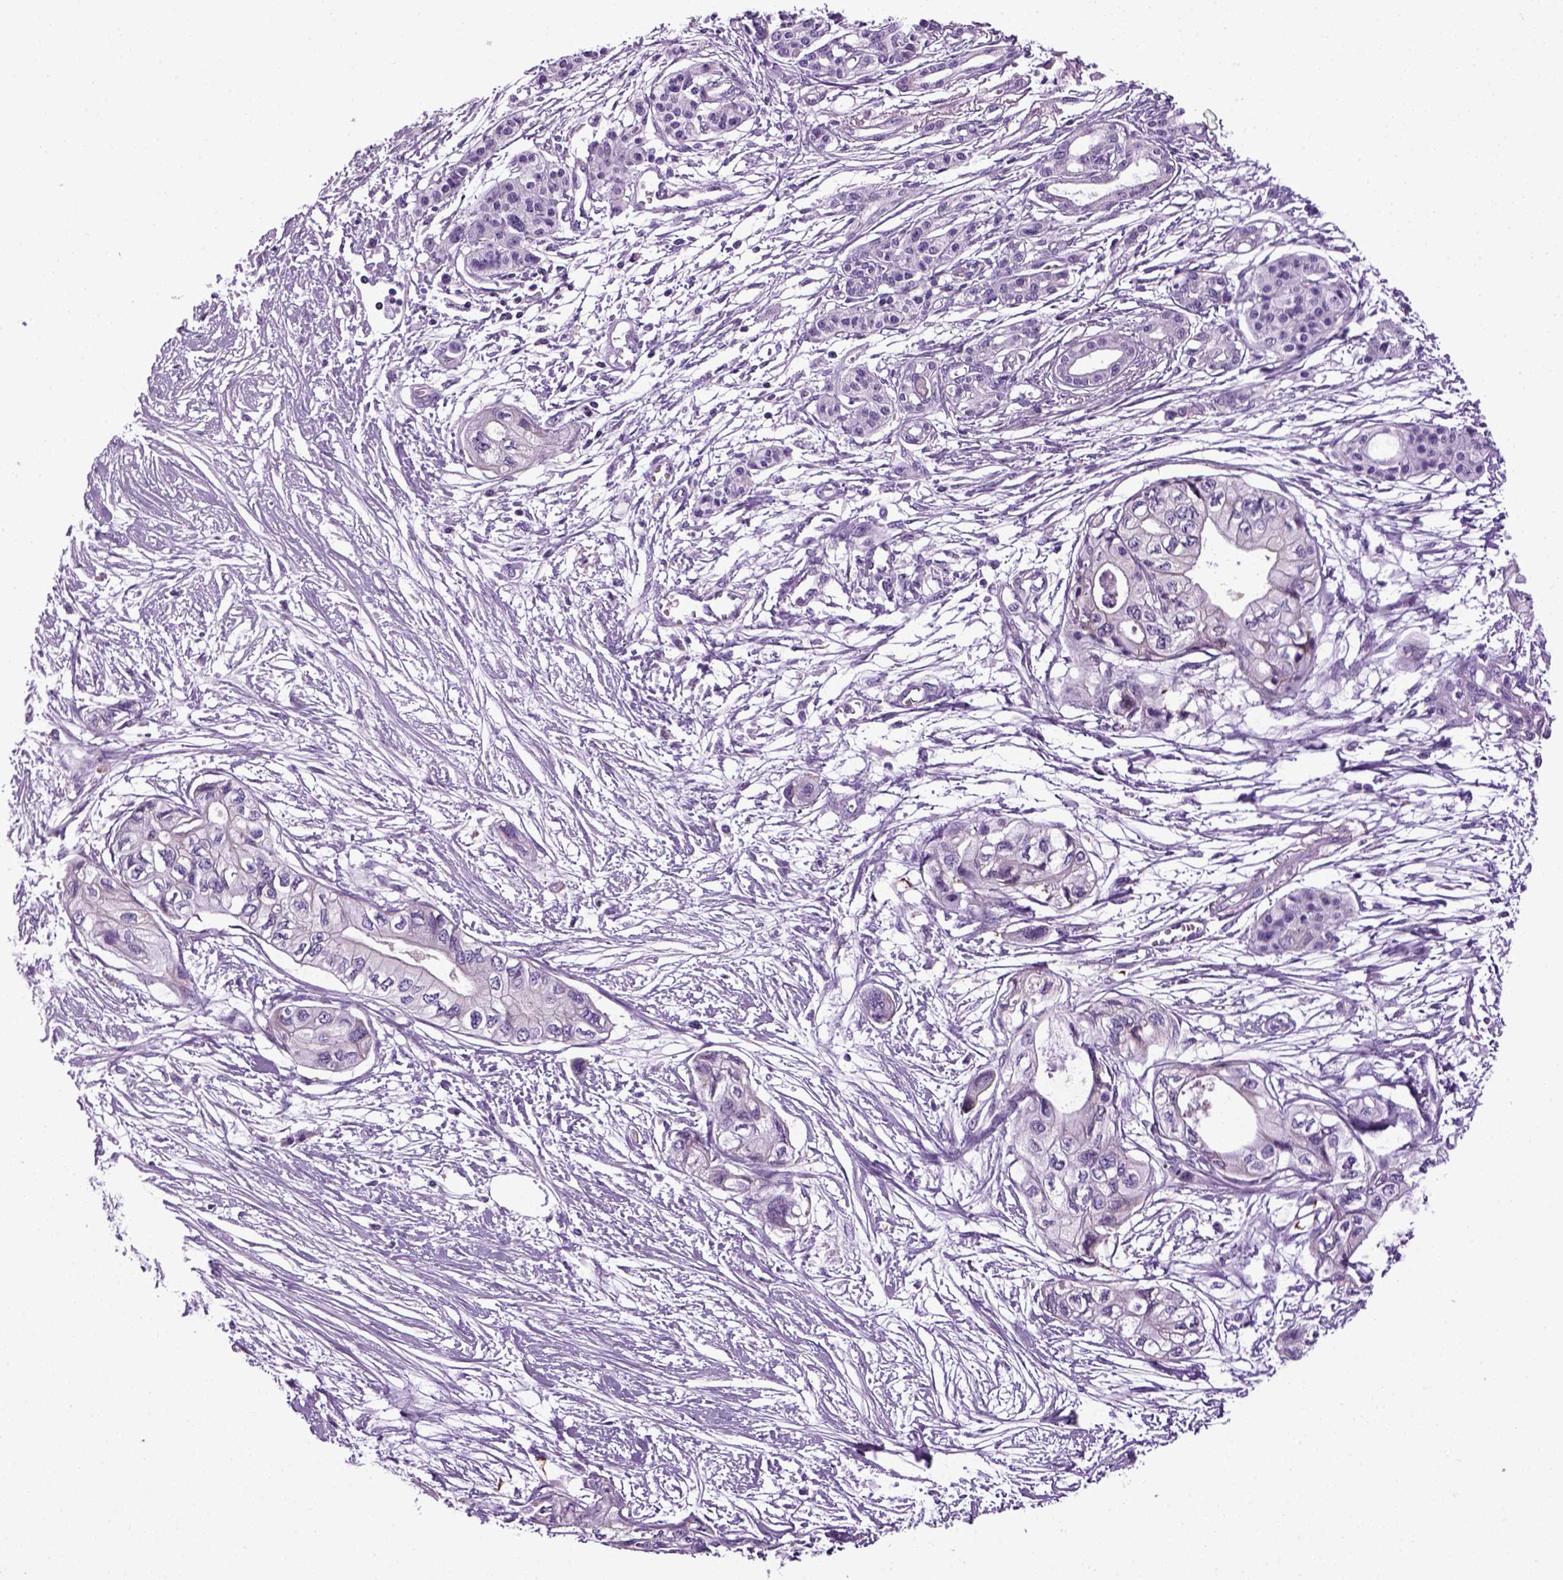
{"staining": {"intensity": "negative", "quantity": "none", "location": "none"}, "tissue": "pancreatic cancer", "cell_type": "Tumor cells", "image_type": "cancer", "snomed": [{"axis": "morphology", "description": "Adenocarcinoma, NOS"}, {"axis": "topography", "description": "Pancreas"}], "caption": "Pancreatic adenocarcinoma was stained to show a protein in brown. There is no significant expression in tumor cells.", "gene": "HMCN2", "patient": {"sex": "female", "age": 76}}